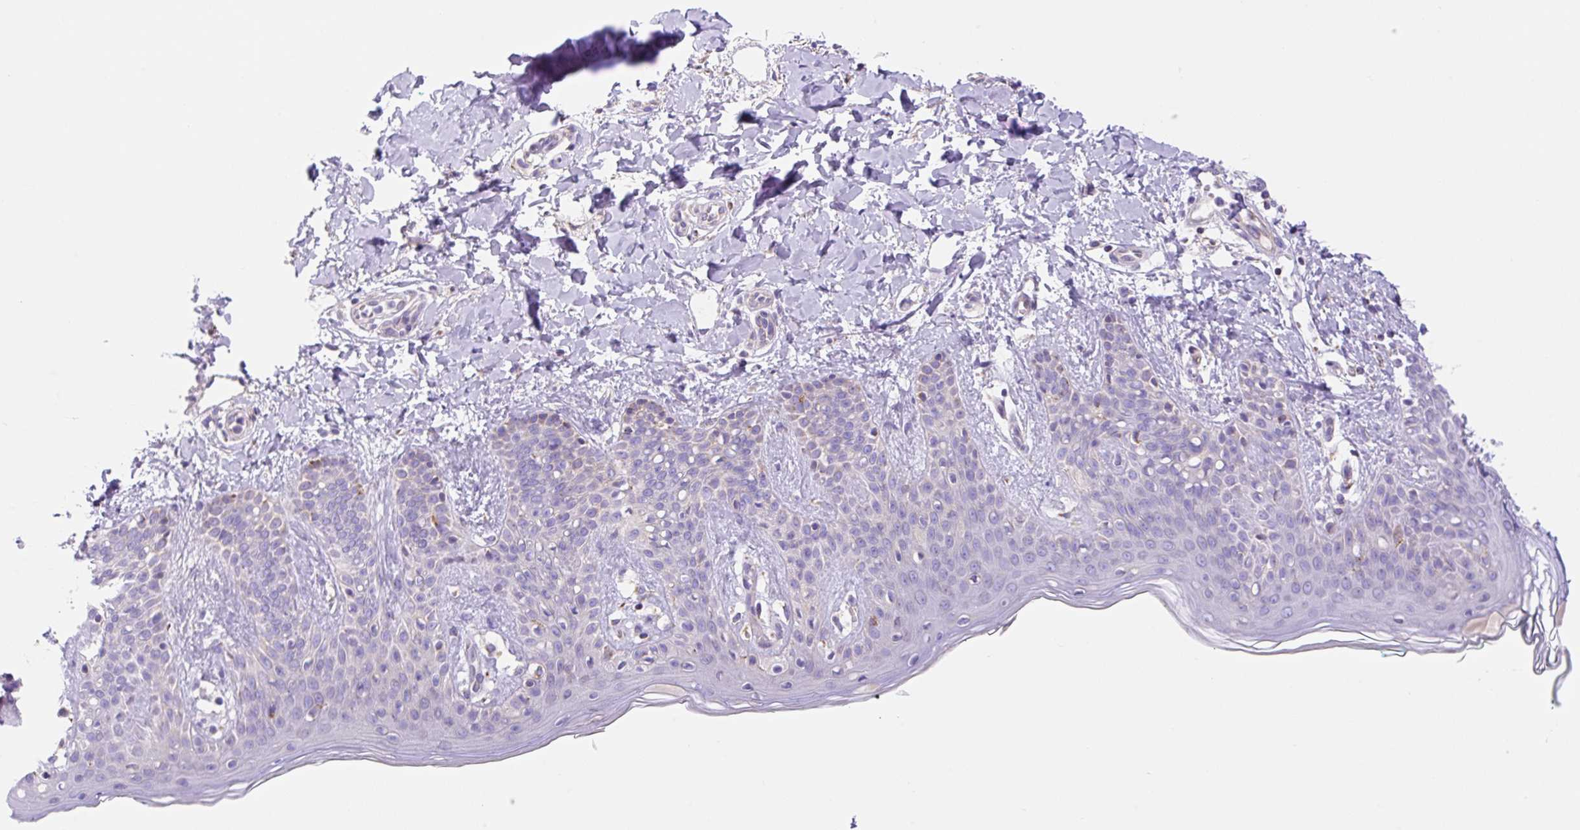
{"staining": {"intensity": "strong", "quantity": "<25%", "location": "cytoplasmic/membranous"}, "tissue": "skin", "cell_type": "Fibroblasts", "image_type": "normal", "snomed": [{"axis": "morphology", "description": "Normal tissue, NOS"}, {"axis": "topography", "description": "Skin"}], "caption": "Normal skin was stained to show a protein in brown. There is medium levels of strong cytoplasmic/membranous staining in about <25% of fibroblasts.", "gene": "ETNK2", "patient": {"sex": "male", "age": 16}}